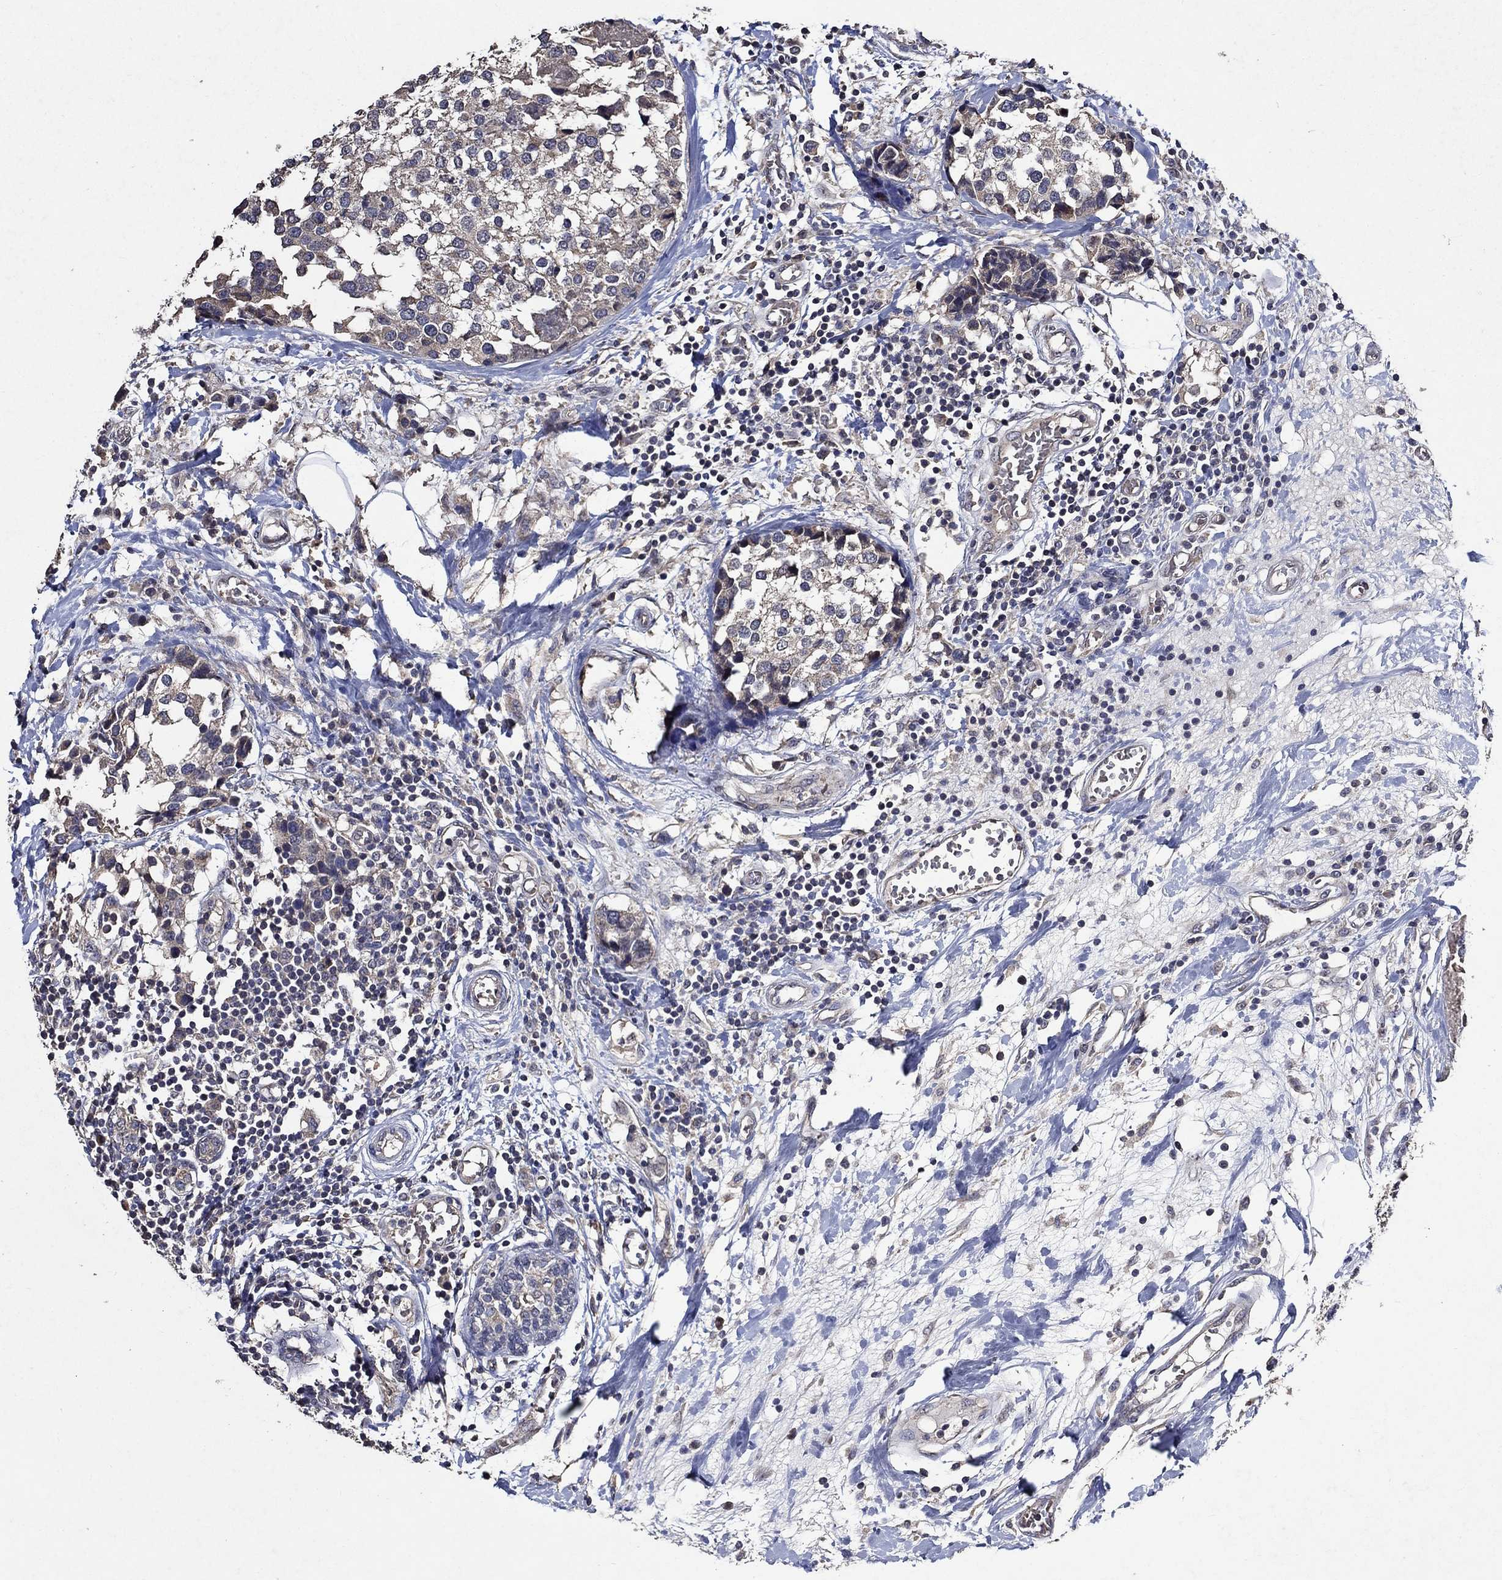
{"staining": {"intensity": "weak", "quantity": "25%-75%", "location": "cytoplasmic/membranous"}, "tissue": "breast cancer", "cell_type": "Tumor cells", "image_type": "cancer", "snomed": [{"axis": "morphology", "description": "Lobular carcinoma"}, {"axis": "topography", "description": "Breast"}], "caption": "Protein staining of lobular carcinoma (breast) tissue demonstrates weak cytoplasmic/membranous expression in about 25%-75% of tumor cells. The protein is shown in brown color, while the nuclei are stained blue.", "gene": "HAP1", "patient": {"sex": "female", "age": 59}}